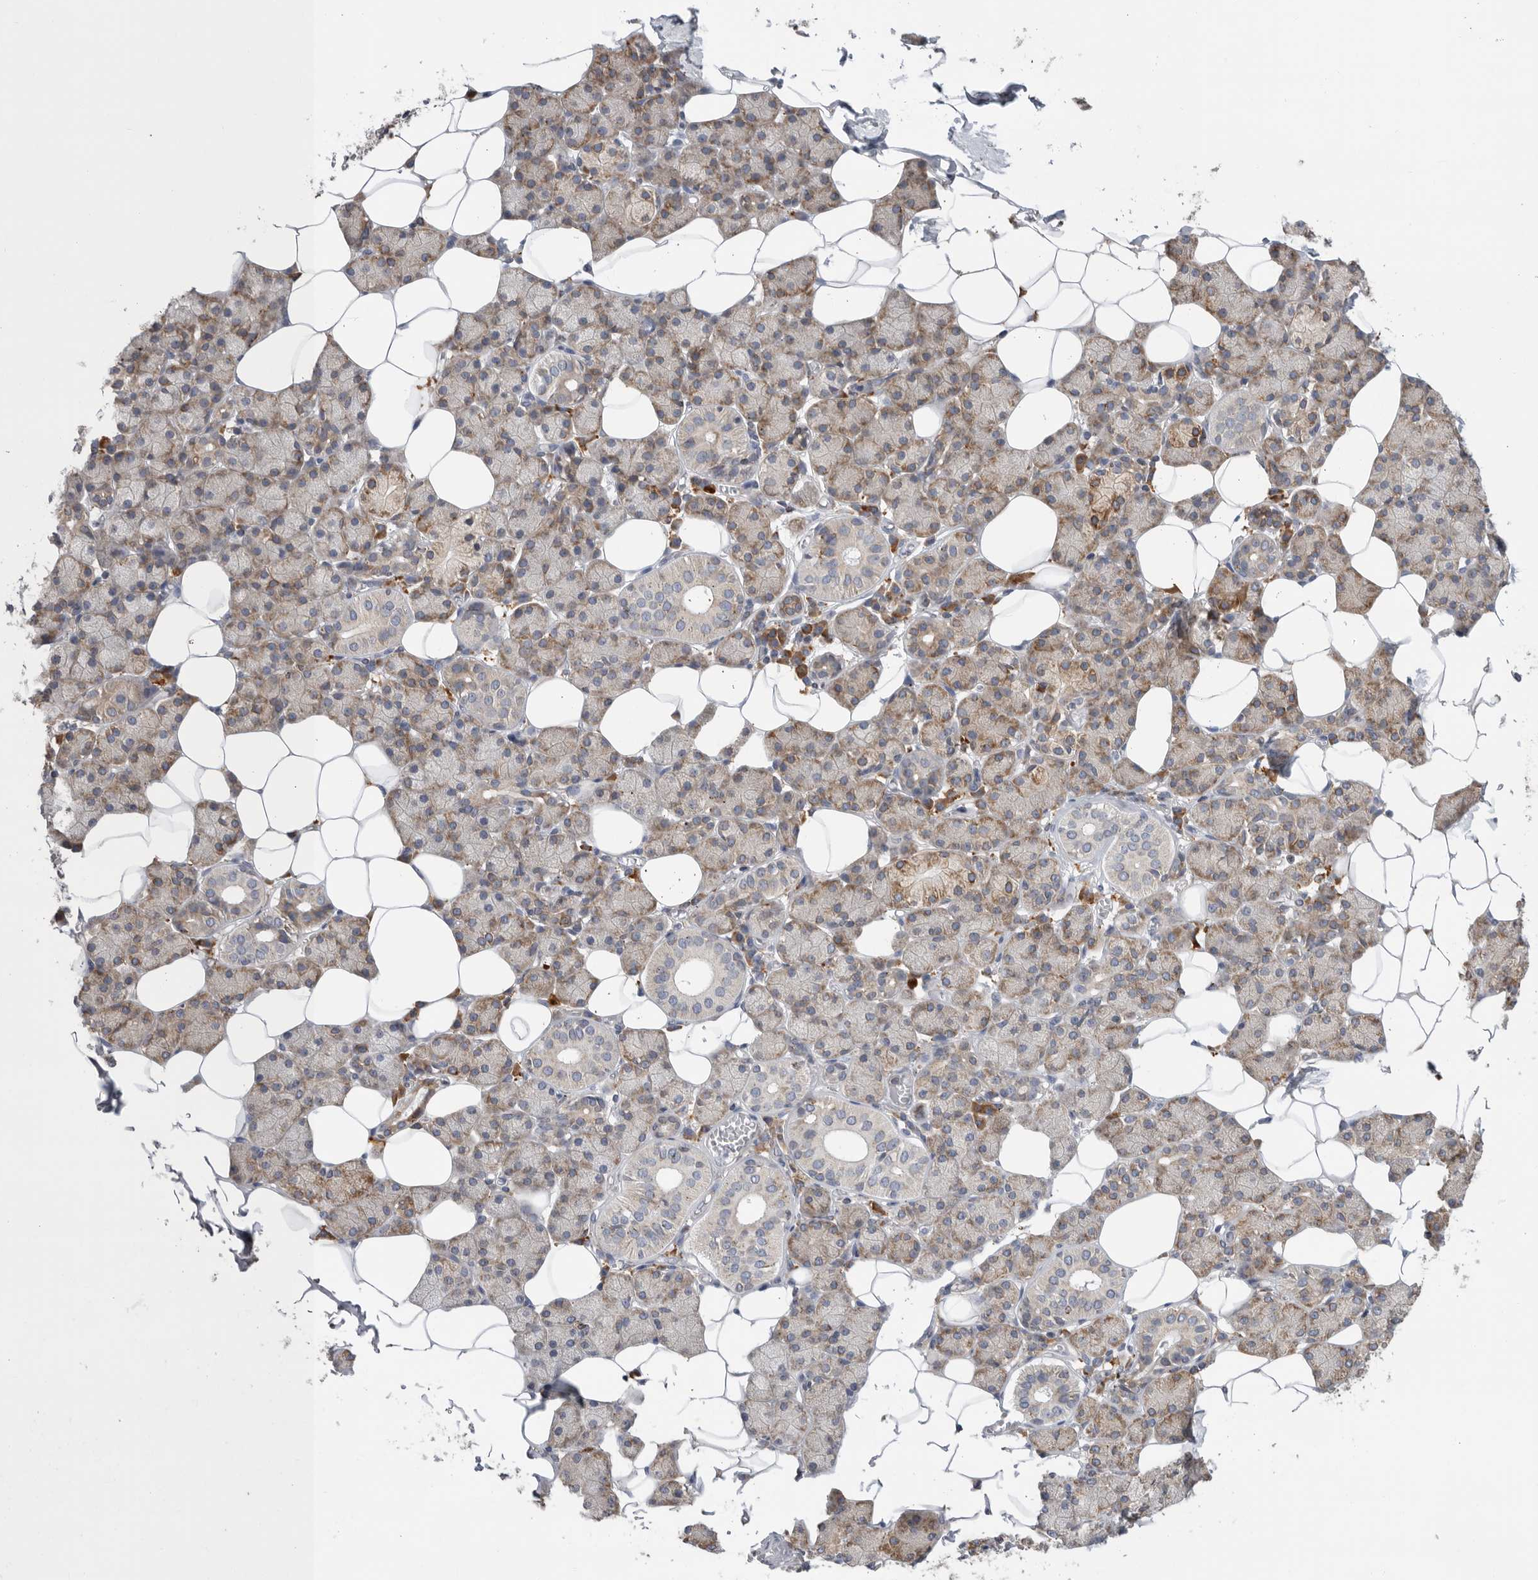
{"staining": {"intensity": "moderate", "quantity": "<25%", "location": "cytoplasmic/membranous"}, "tissue": "salivary gland", "cell_type": "Glandular cells", "image_type": "normal", "snomed": [{"axis": "morphology", "description": "Normal tissue, NOS"}, {"axis": "topography", "description": "Salivary gland"}], "caption": "An immunohistochemistry (IHC) micrograph of unremarkable tissue is shown. Protein staining in brown labels moderate cytoplasmic/membranous positivity in salivary gland within glandular cells.", "gene": "GANAB", "patient": {"sex": "female", "age": 33}}